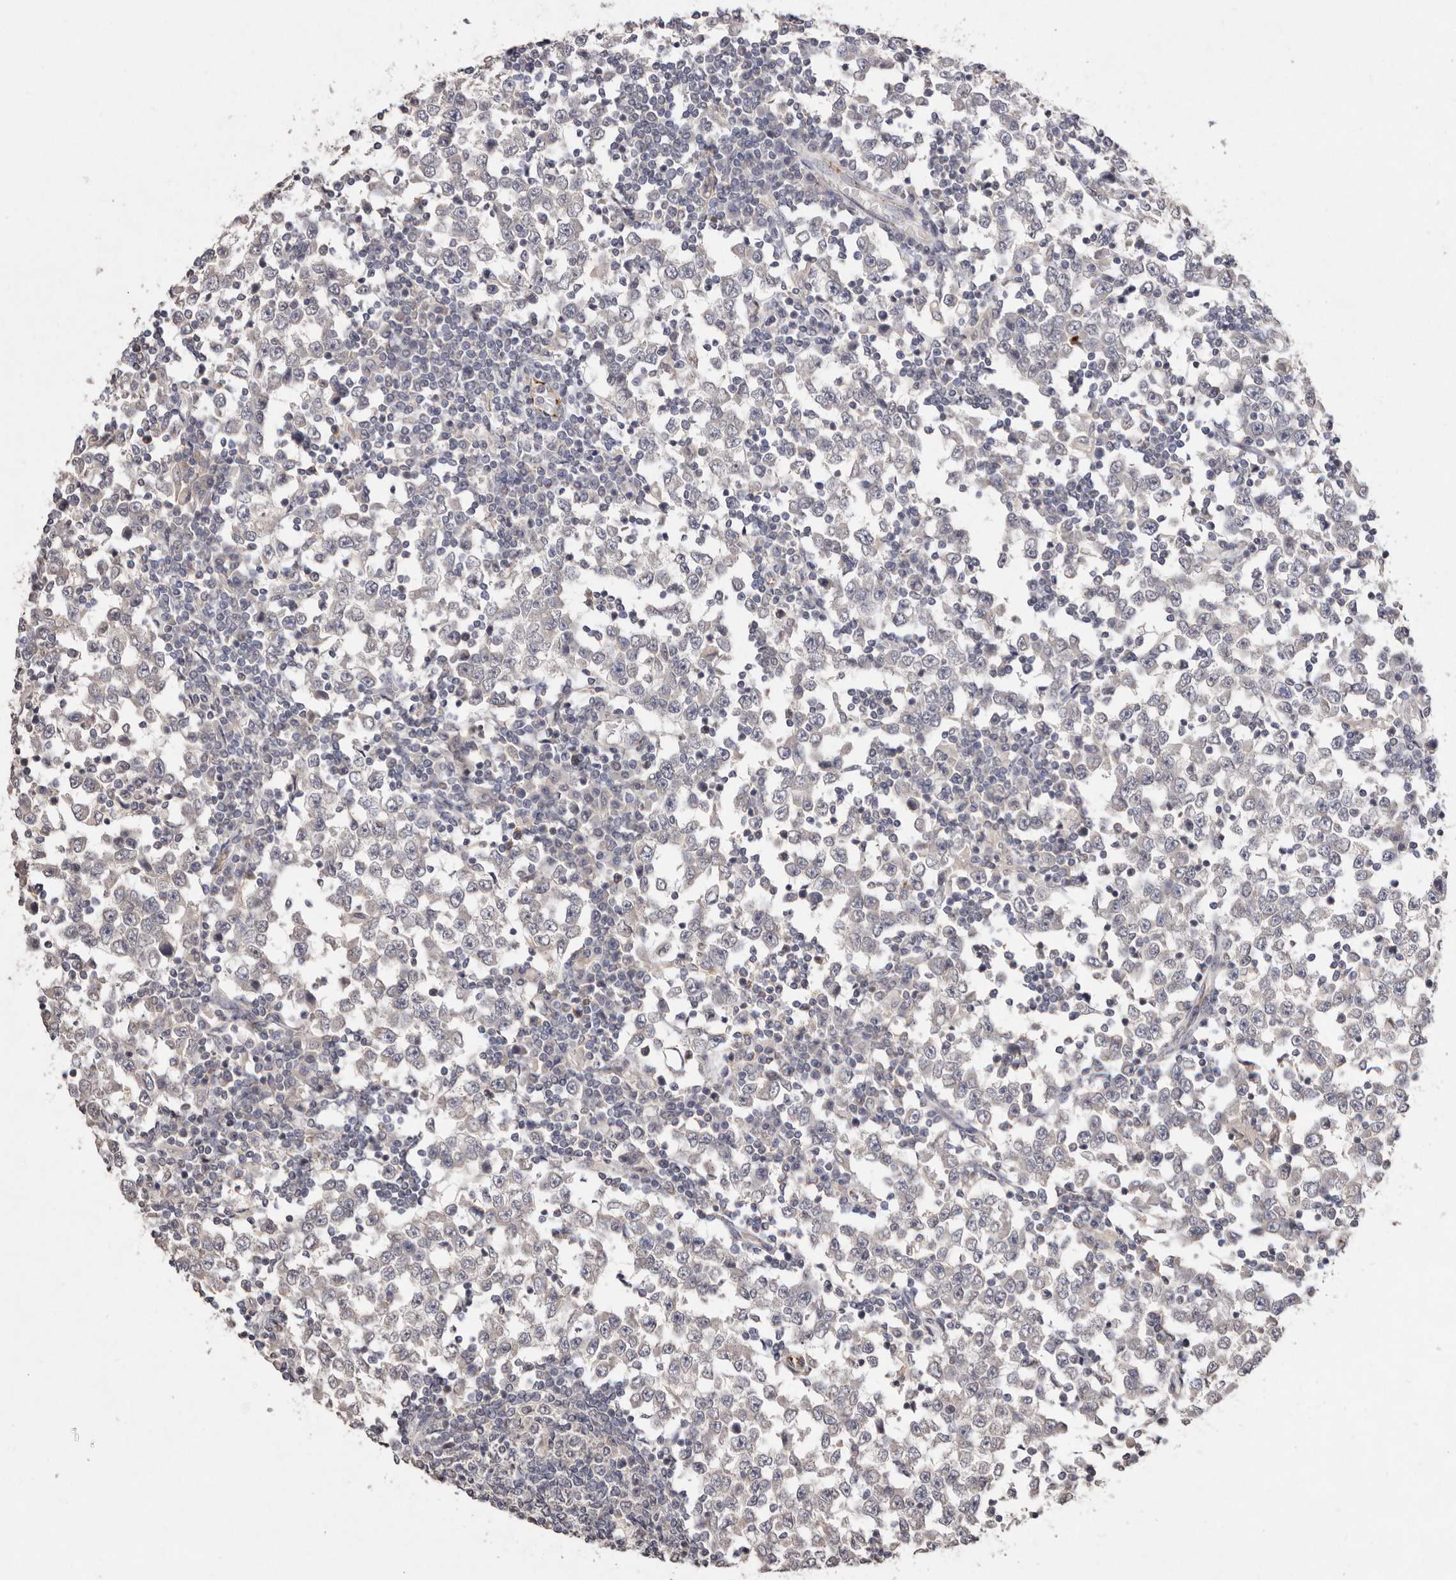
{"staining": {"intensity": "negative", "quantity": "none", "location": "none"}, "tissue": "testis cancer", "cell_type": "Tumor cells", "image_type": "cancer", "snomed": [{"axis": "morphology", "description": "Seminoma, NOS"}, {"axis": "topography", "description": "Testis"}], "caption": "IHC of seminoma (testis) reveals no positivity in tumor cells. (Brightfield microscopy of DAB (3,3'-diaminobenzidine) IHC at high magnification).", "gene": "SULT1E1", "patient": {"sex": "male", "age": 65}}